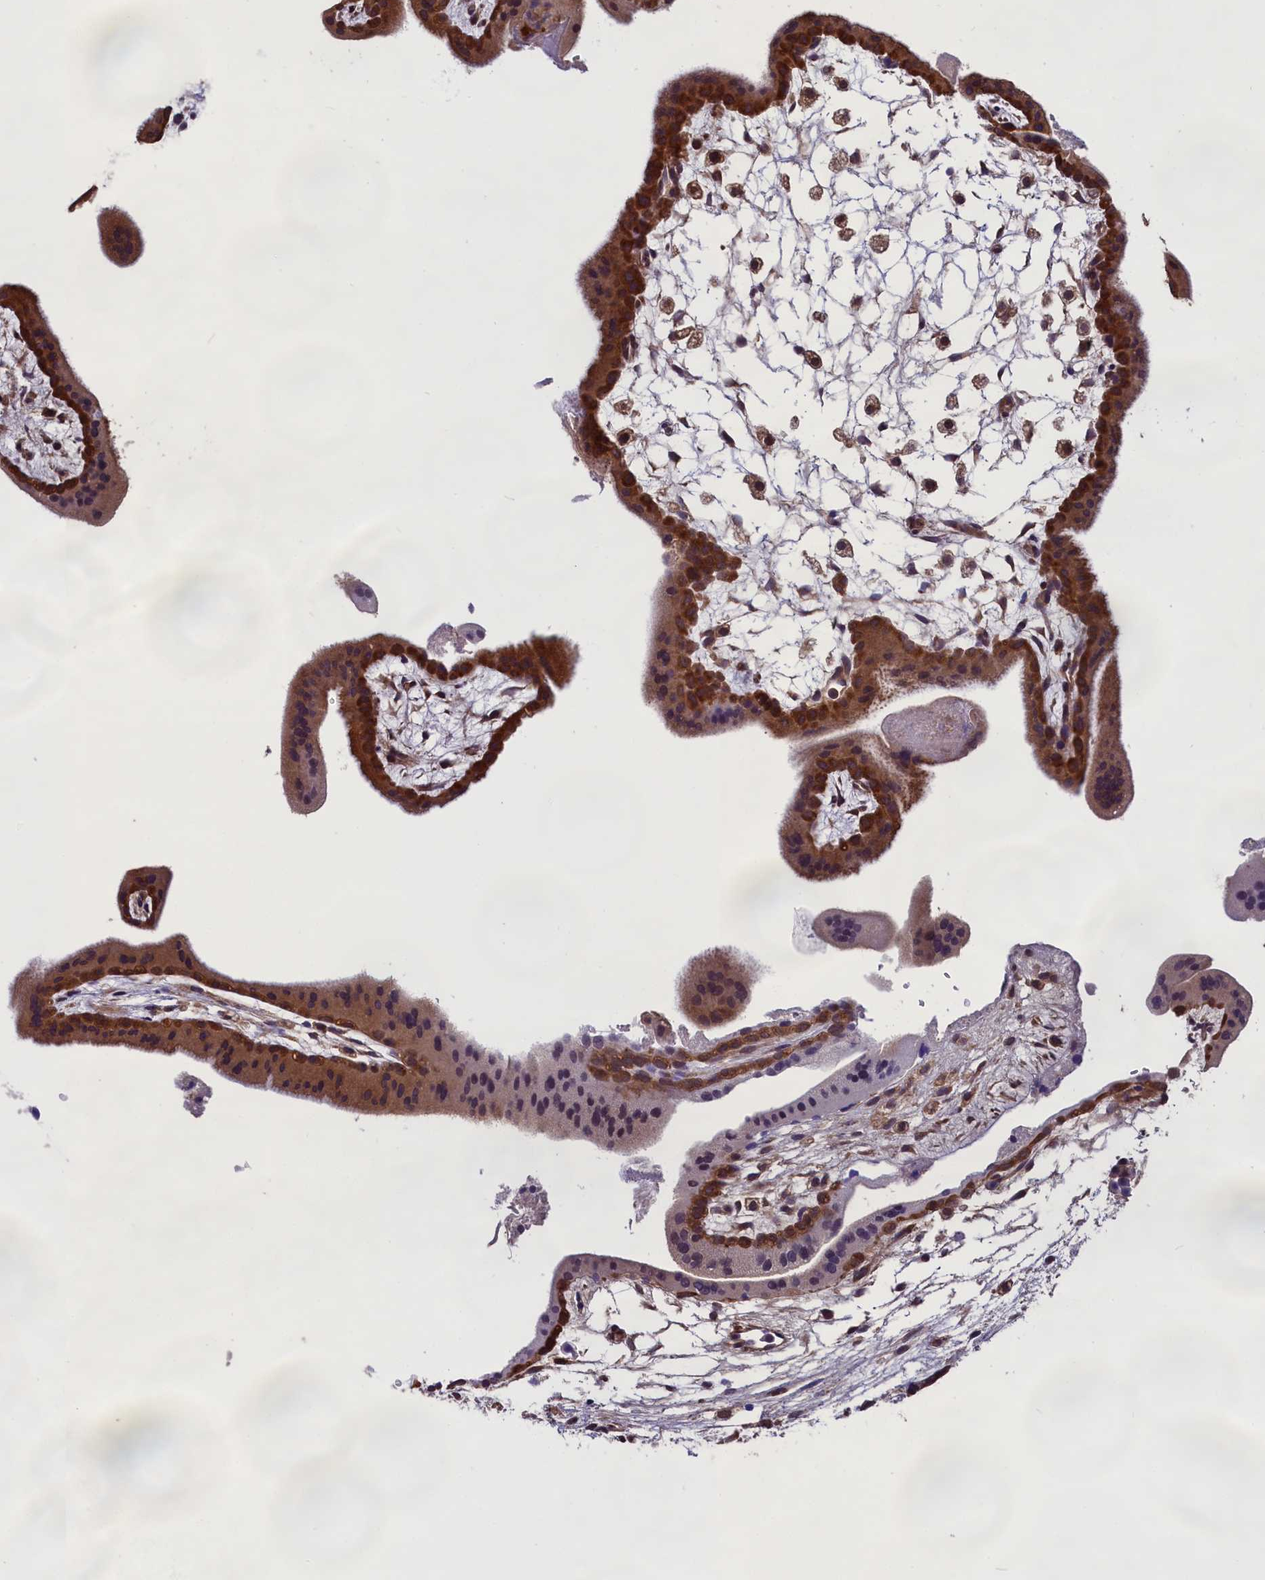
{"staining": {"intensity": "strong", "quantity": "25%-75%", "location": "cytoplasmic/membranous"}, "tissue": "placenta", "cell_type": "Trophoblastic cells", "image_type": "normal", "snomed": [{"axis": "morphology", "description": "Normal tissue, NOS"}, {"axis": "topography", "description": "Placenta"}], "caption": "Immunohistochemistry image of unremarkable placenta: human placenta stained using immunohistochemistry (IHC) reveals high levels of strong protein expression localized specifically in the cytoplasmic/membranous of trophoblastic cells, appearing as a cytoplasmic/membranous brown color.", "gene": "ABCC8", "patient": {"sex": "female", "age": 35}}